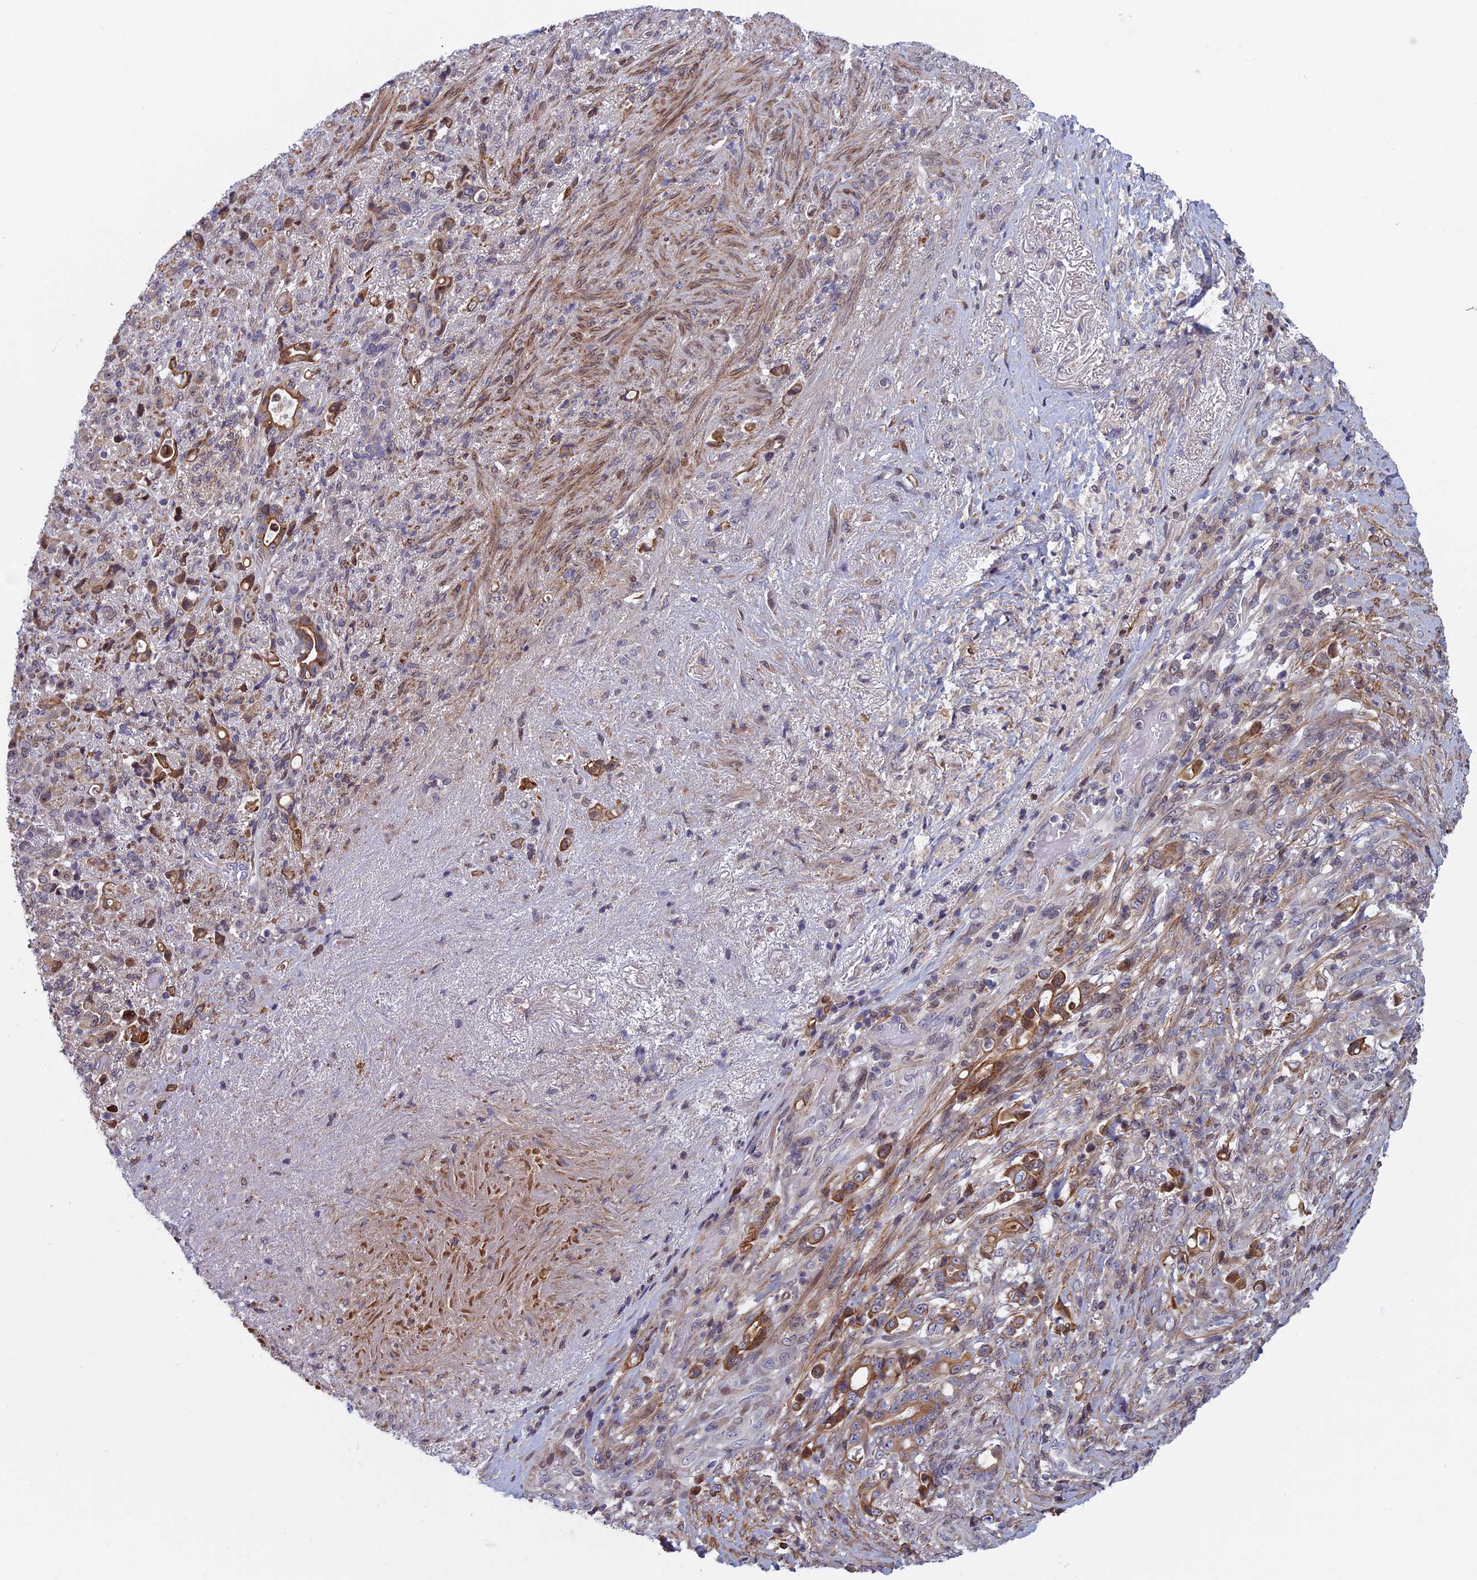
{"staining": {"intensity": "moderate", "quantity": ">75%", "location": "cytoplasmic/membranous"}, "tissue": "stomach cancer", "cell_type": "Tumor cells", "image_type": "cancer", "snomed": [{"axis": "morphology", "description": "Normal tissue, NOS"}, {"axis": "morphology", "description": "Adenocarcinoma, NOS"}, {"axis": "topography", "description": "Stomach"}], "caption": "Adenocarcinoma (stomach) was stained to show a protein in brown. There is medium levels of moderate cytoplasmic/membranous expression in about >75% of tumor cells. (Brightfield microscopy of DAB IHC at high magnification).", "gene": "FADS1", "patient": {"sex": "female", "age": 79}}